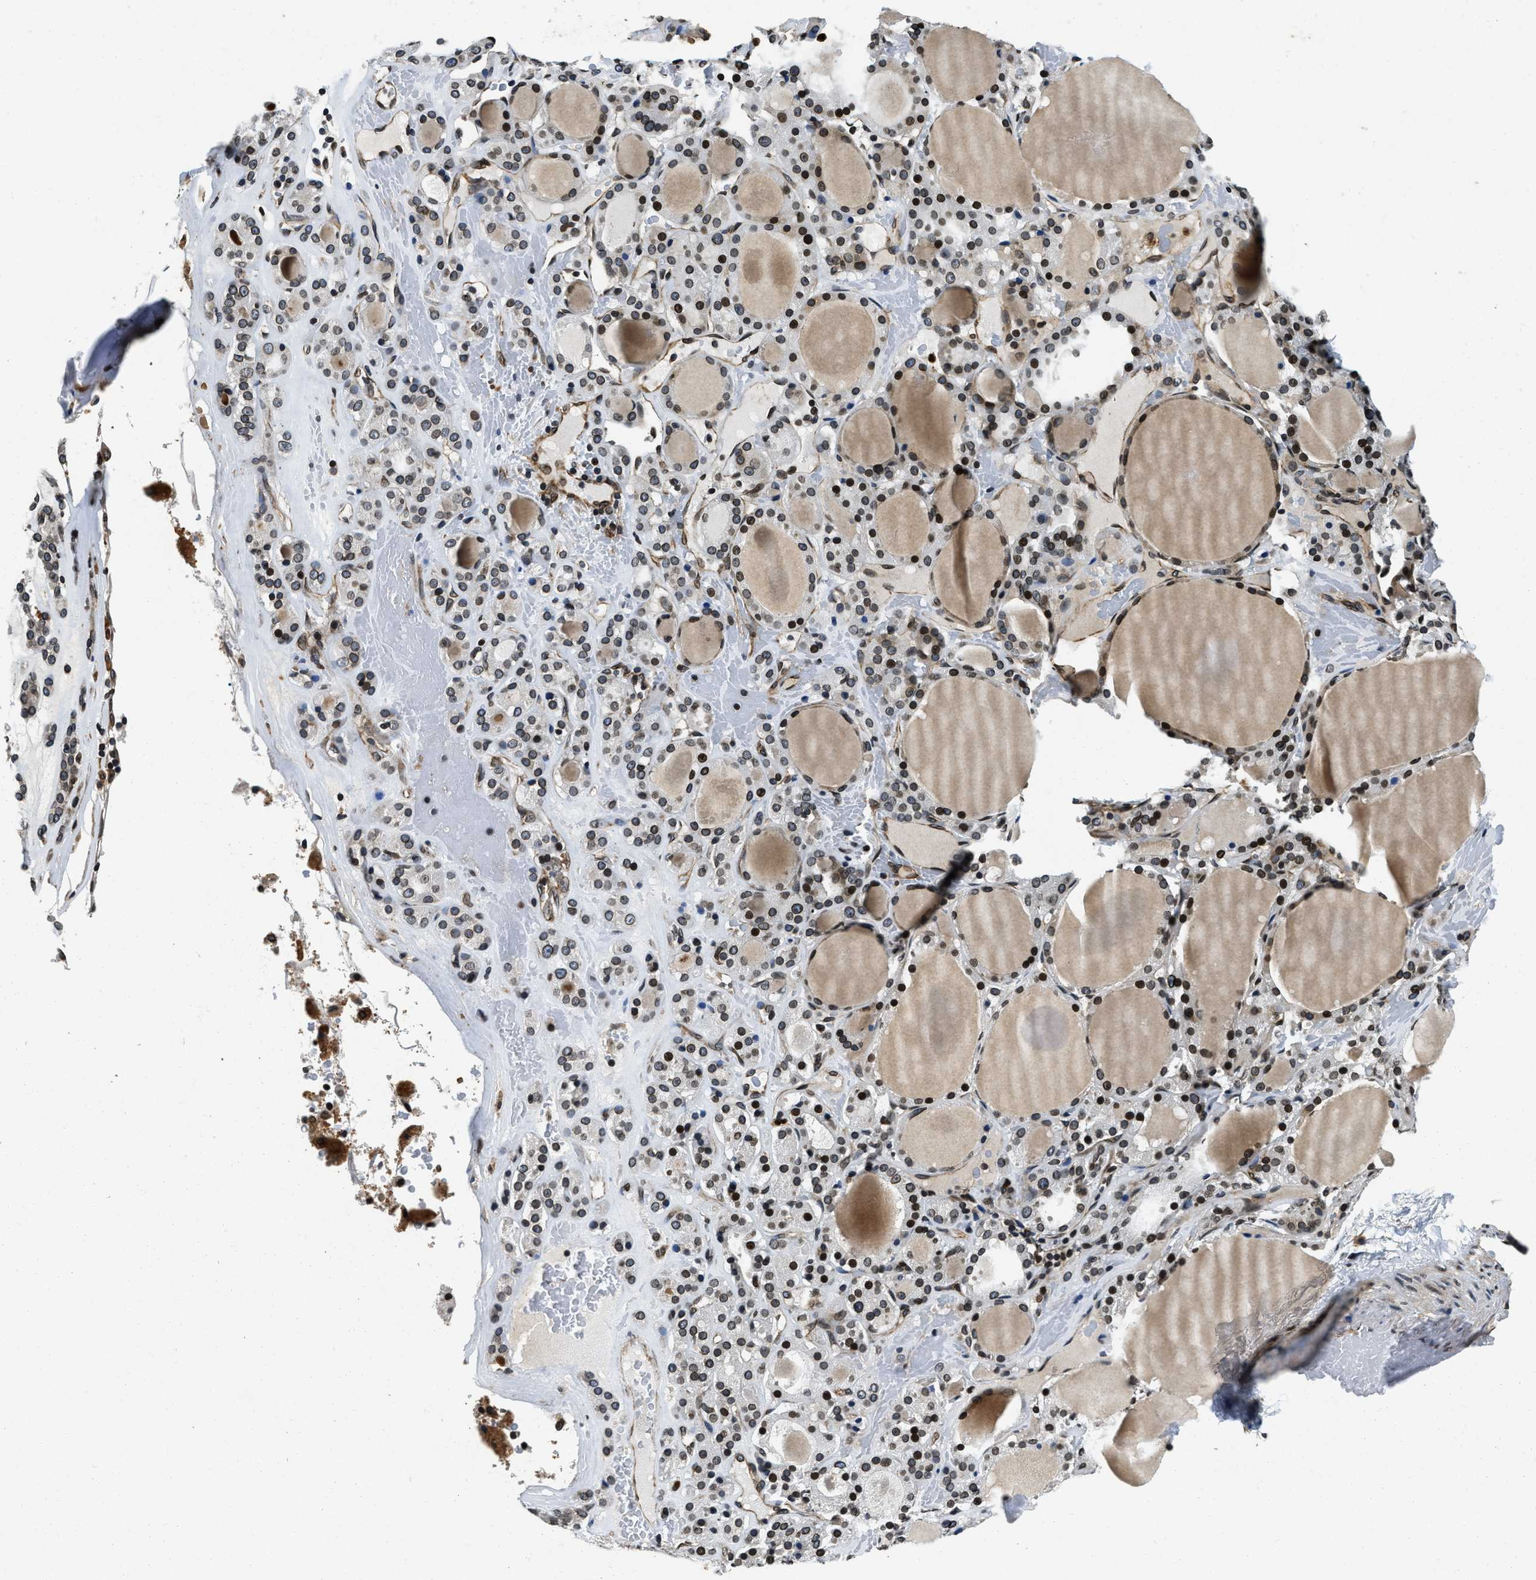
{"staining": {"intensity": "moderate", "quantity": ">75%", "location": "nuclear"}, "tissue": "thyroid gland", "cell_type": "Glandular cells", "image_type": "normal", "snomed": [{"axis": "morphology", "description": "Normal tissue, NOS"}, {"axis": "morphology", "description": "Carcinoma, NOS"}, {"axis": "topography", "description": "Thyroid gland"}], "caption": "Immunohistochemical staining of unremarkable human thyroid gland displays >75% levels of moderate nuclear protein positivity in approximately >75% of glandular cells.", "gene": "ZC3HC1", "patient": {"sex": "female", "age": 86}}